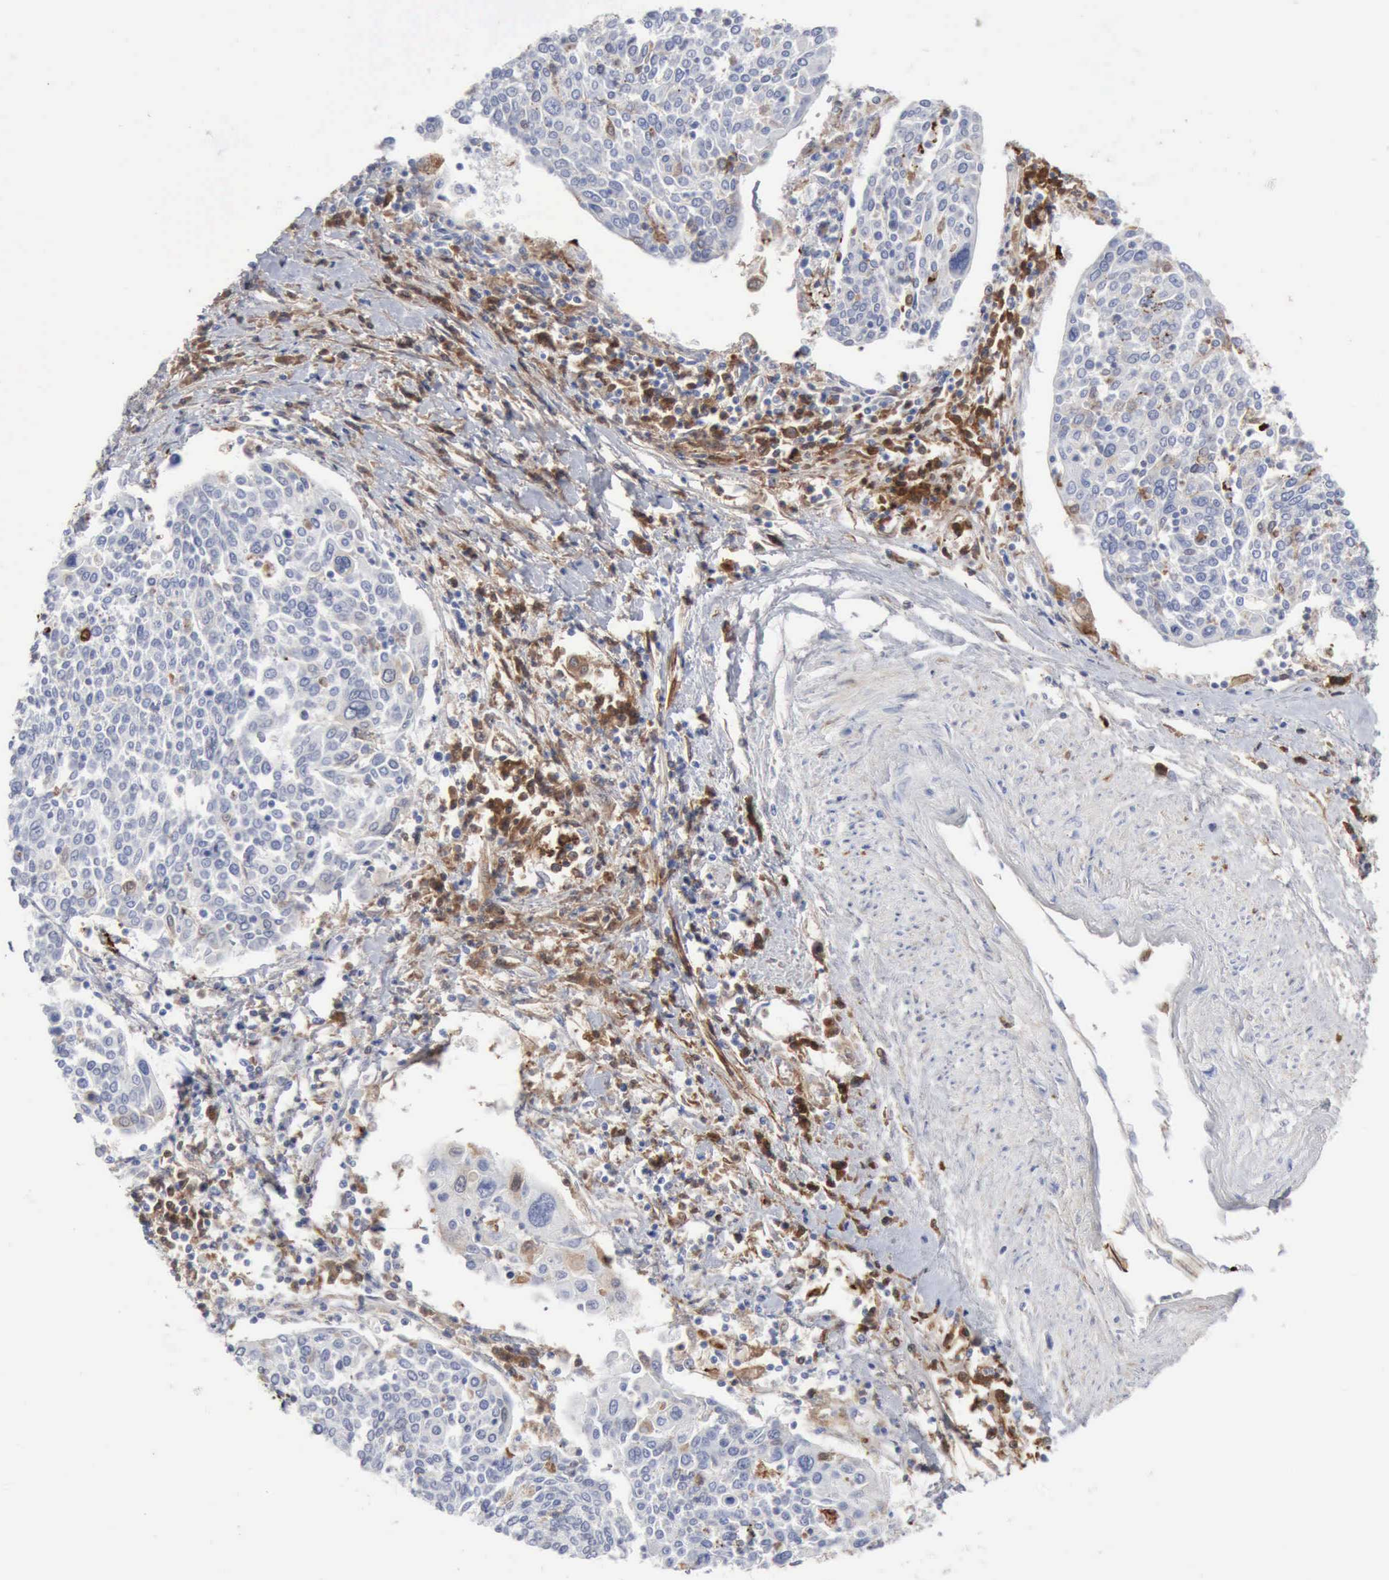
{"staining": {"intensity": "negative", "quantity": "none", "location": "none"}, "tissue": "cervical cancer", "cell_type": "Tumor cells", "image_type": "cancer", "snomed": [{"axis": "morphology", "description": "Squamous cell carcinoma, NOS"}, {"axis": "topography", "description": "Cervix"}], "caption": "This is an IHC image of human cervical squamous cell carcinoma. There is no positivity in tumor cells.", "gene": "C4BPA", "patient": {"sex": "female", "age": 40}}